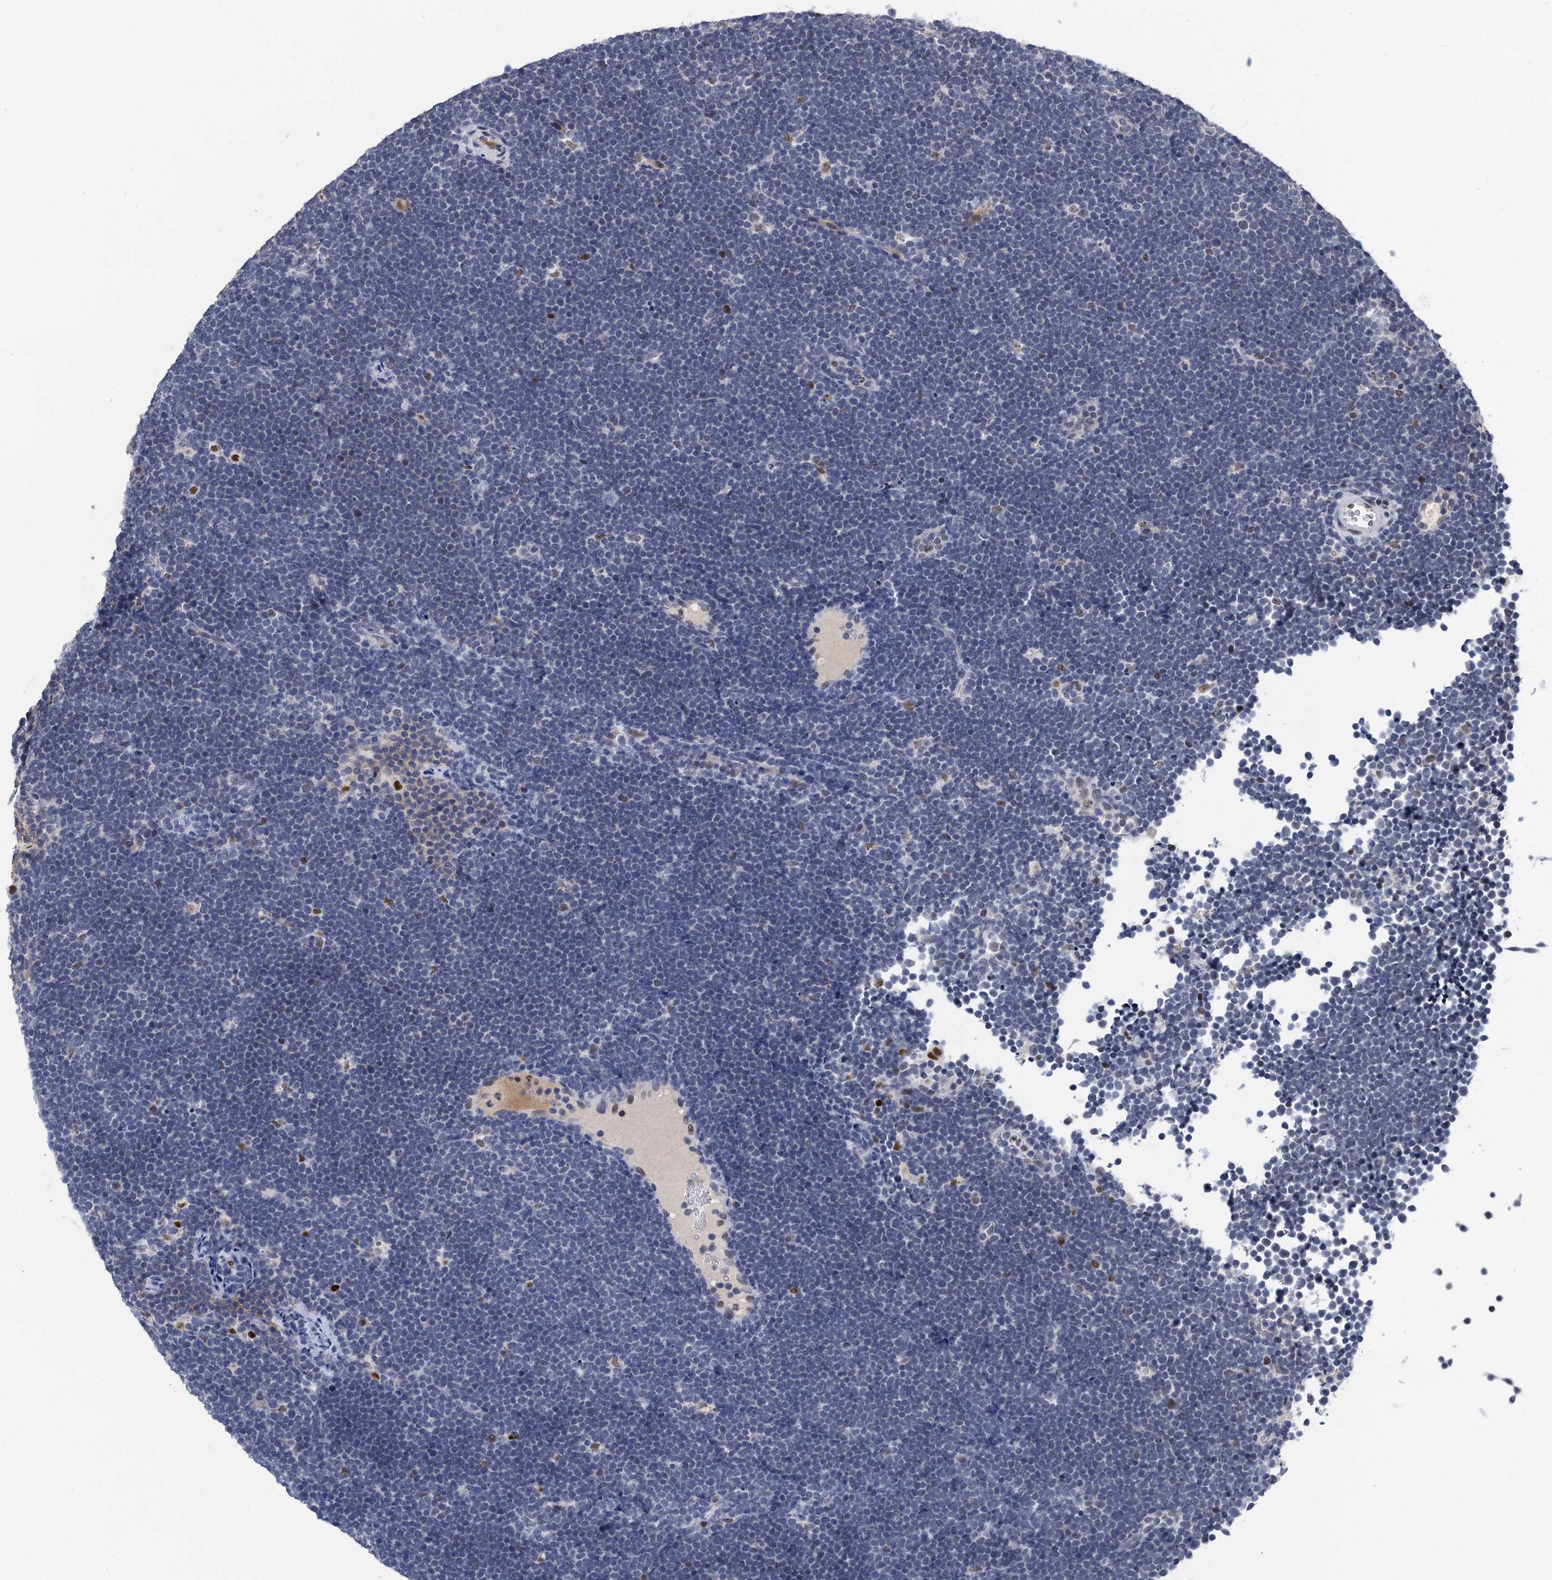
{"staining": {"intensity": "negative", "quantity": "none", "location": "none"}, "tissue": "lymphoma", "cell_type": "Tumor cells", "image_type": "cancer", "snomed": [{"axis": "morphology", "description": "Malignant lymphoma, non-Hodgkin's type, High grade"}, {"axis": "topography", "description": "Lymph node"}], "caption": "DAB immunohistochemical staining of lymphoma displays no significant staining in tumor cells.", "gene": "TSEN34", "patient": {"sex": "male", "age": 13}}